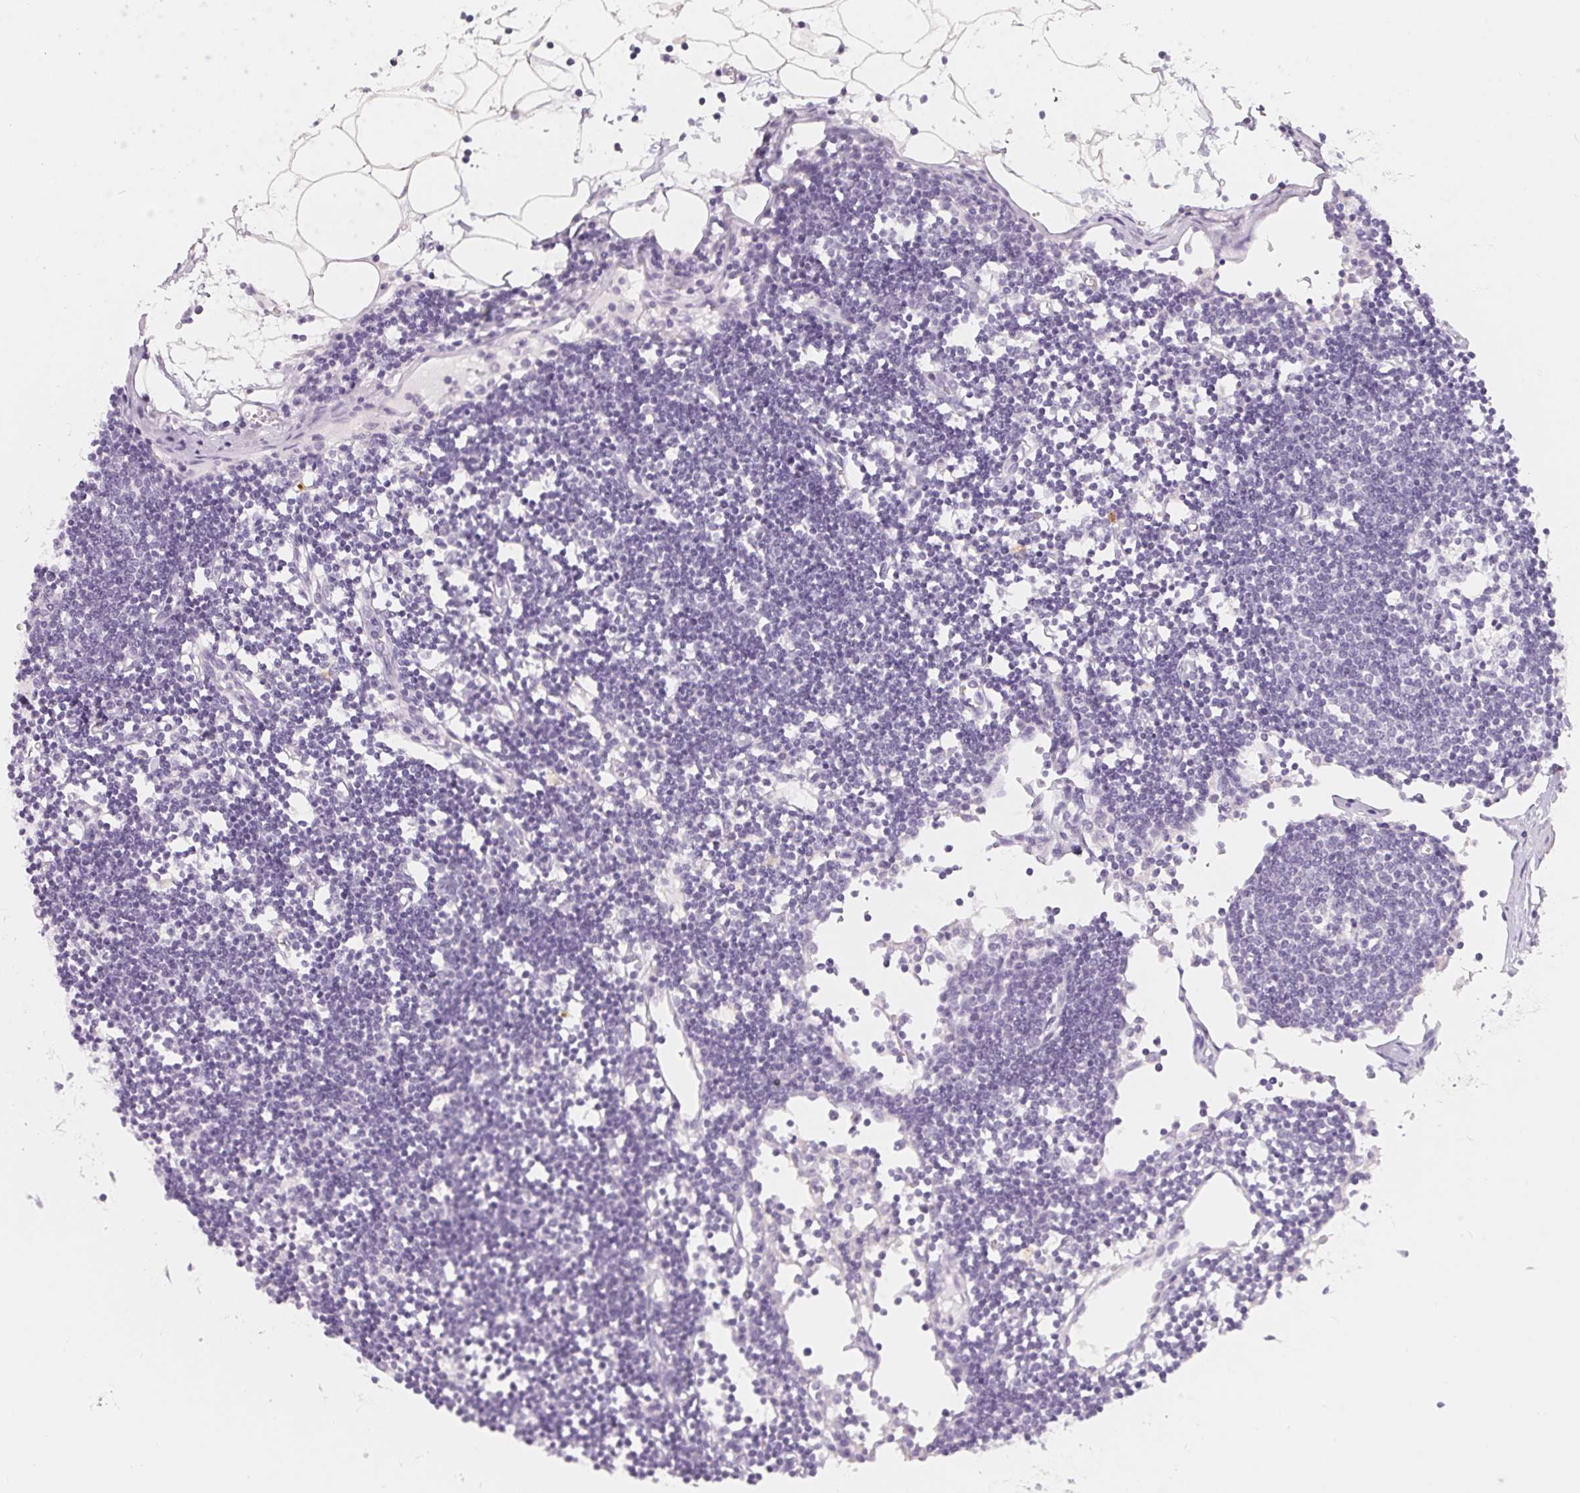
{"staining": {"intensity": "negative", "quantity": "none", "location": "none"}, "tissue": "lymph node", "cell_type": "Germinal center cells", "image_type": "normal", "snomed": [{"axis": "morphology", "description": "Normal tissue, NOS"}, {"axis": "topography", "description": "Lymph node"}], "caption": "High power microscopy photomicrograph of an IHC micrograph of unremarkable lymph node, revealing no significant staining in germinal center cells.", "gene": "SPACA5B", "patient": {"sex": "female", "age": 65}}